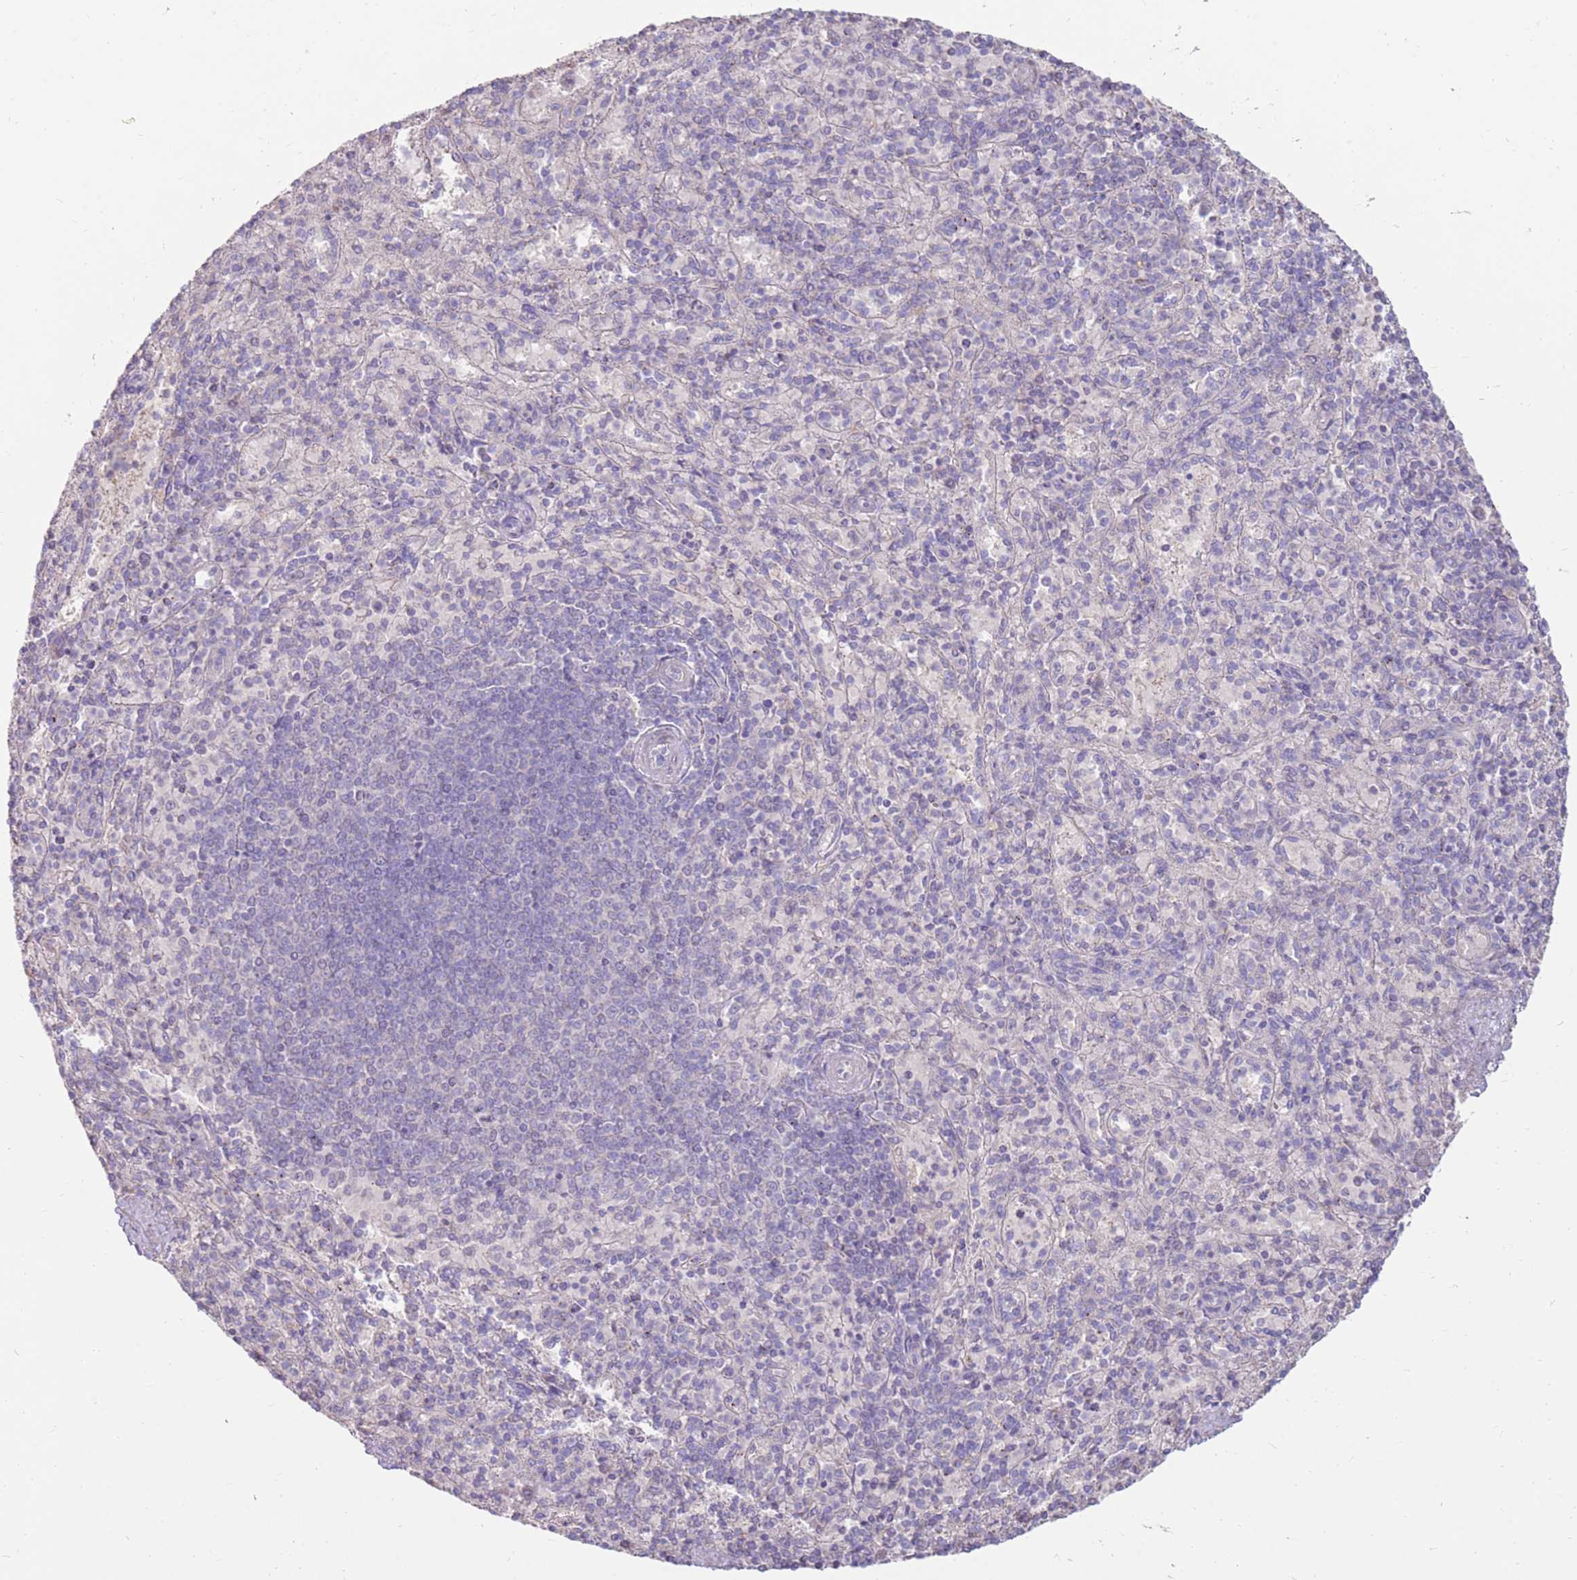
{"staining": {"intensity": "negative", "quantity": "none", "location": "none"}, "tissue": "spleen", "cell_type": "Cells in red pulp", "image_type": "normal", "snomed": [{"axis": "morphology", "description": "Normal tissue, NOS"}, {"axis": "topography", "description": "Spleen"}], "caption": "This photomicrograph is of unremarkable spleen stained with immunohistochemistry (IHC) to label a protein in brown with the nuclei are counter-stained blue. There is no staining in cells in red pulp. (Immunohistochemistry, brightfield microscopy, high magnification).", "gene": "SLC44A4", "patient": {"sex": "male", "age": 82}}